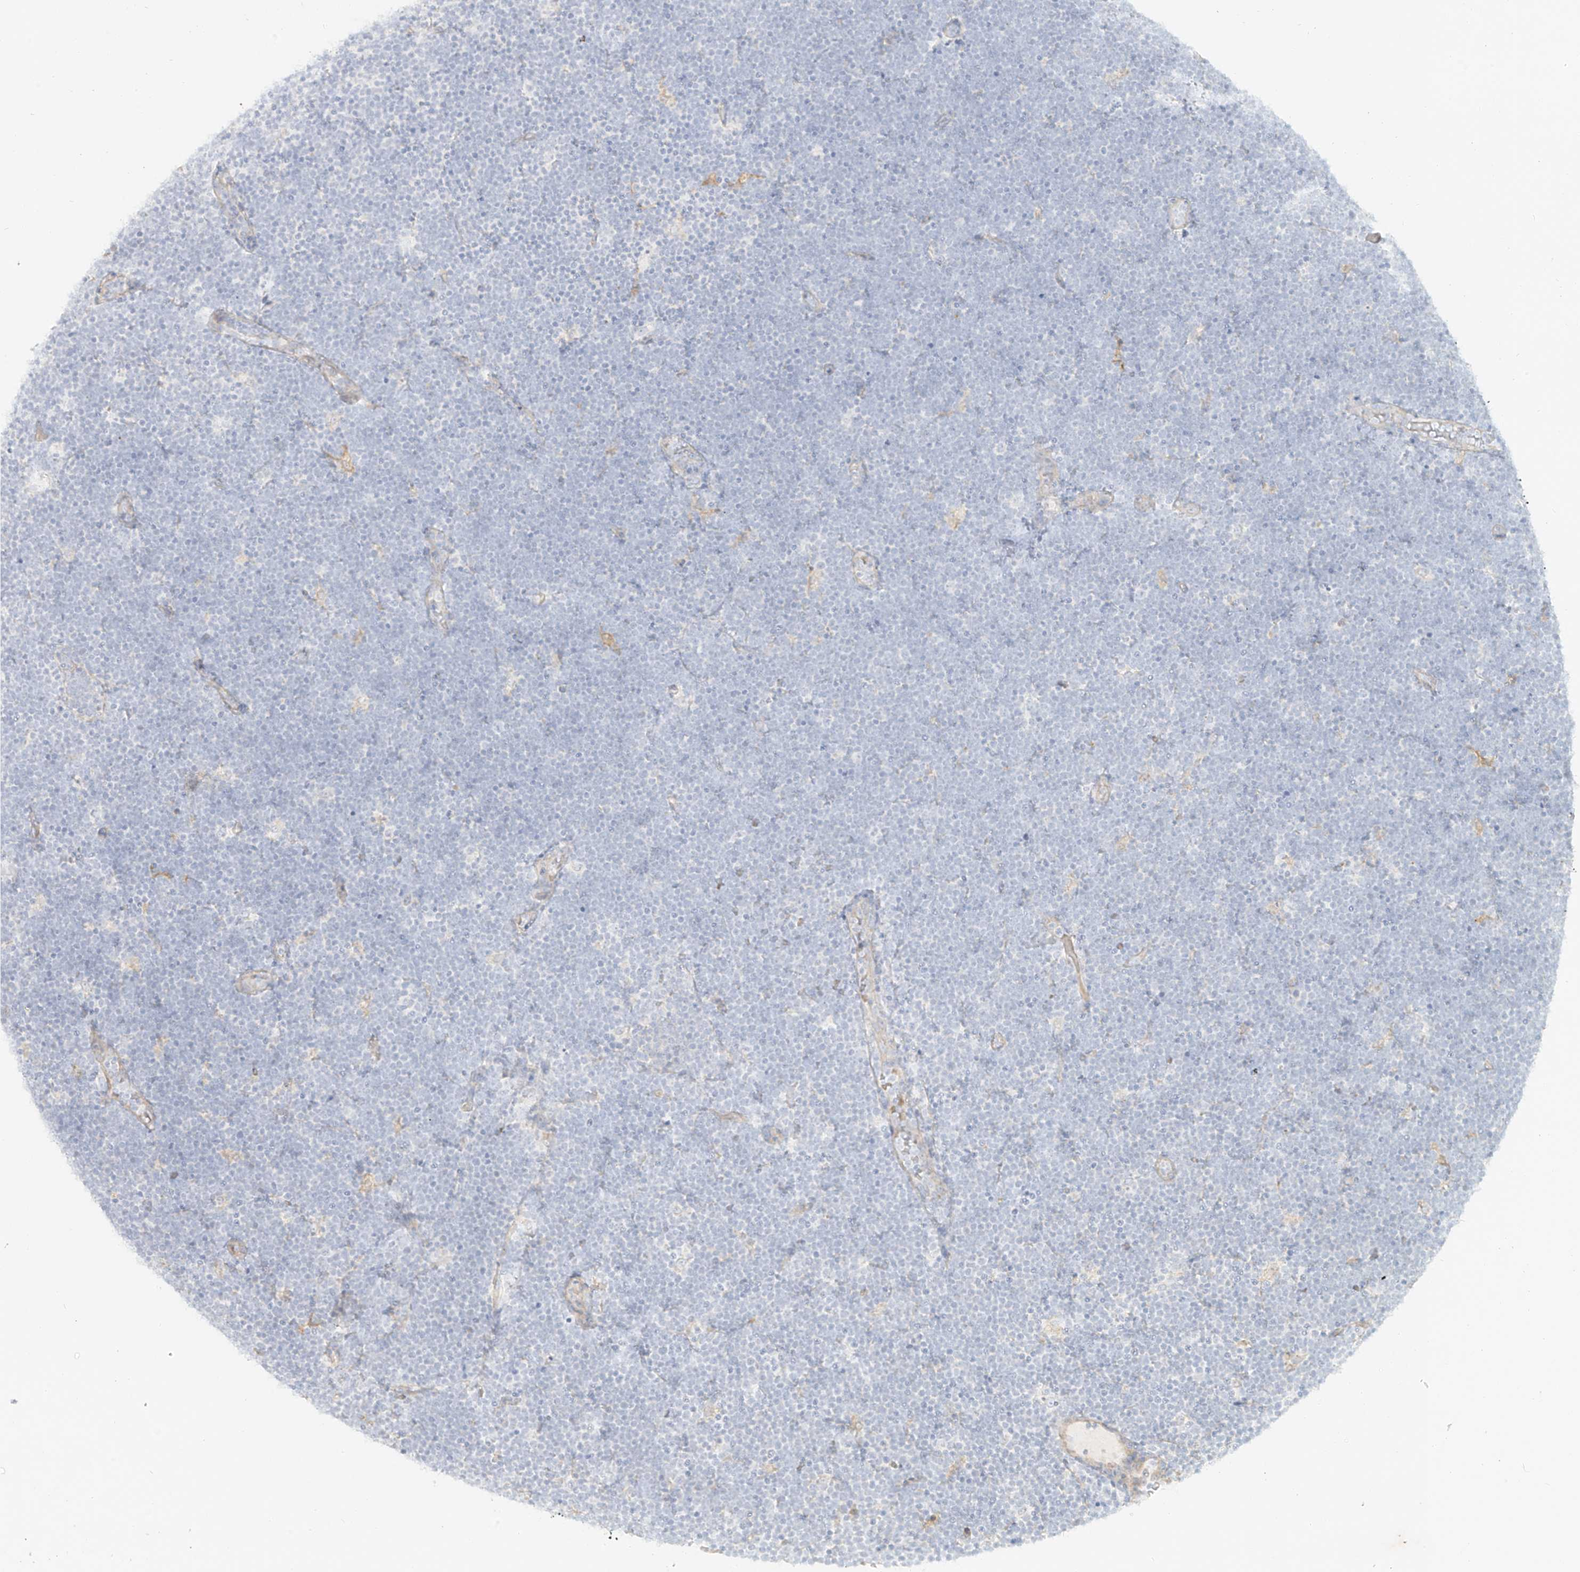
{"staining": {"intensity": "negative", "quantity": "none", "location": "none"}, "tissue": "lymphoma", "cell_type": "Tumor cells", "image_type": "cancer", "snomed": [{"axis": "morphology", "description": "Malignant lymphoma, non-Hodgkin's type, High grade"}, {"axis": "topography", "description": "Lymph node"}], "caption": "Tumor cells show no significant protein positivity in malignant lymphoma, non-Hodgkin's type (high-grade). Brightfield microscopy of immunohistochemistry (IHC) stained with DAB (3,3'-diaminobenzidine) (brown) and hematoxylin (blue), captured at high magnification.", "gene": "UPK1B", "patient": {"sex": "male", "age": 13}}